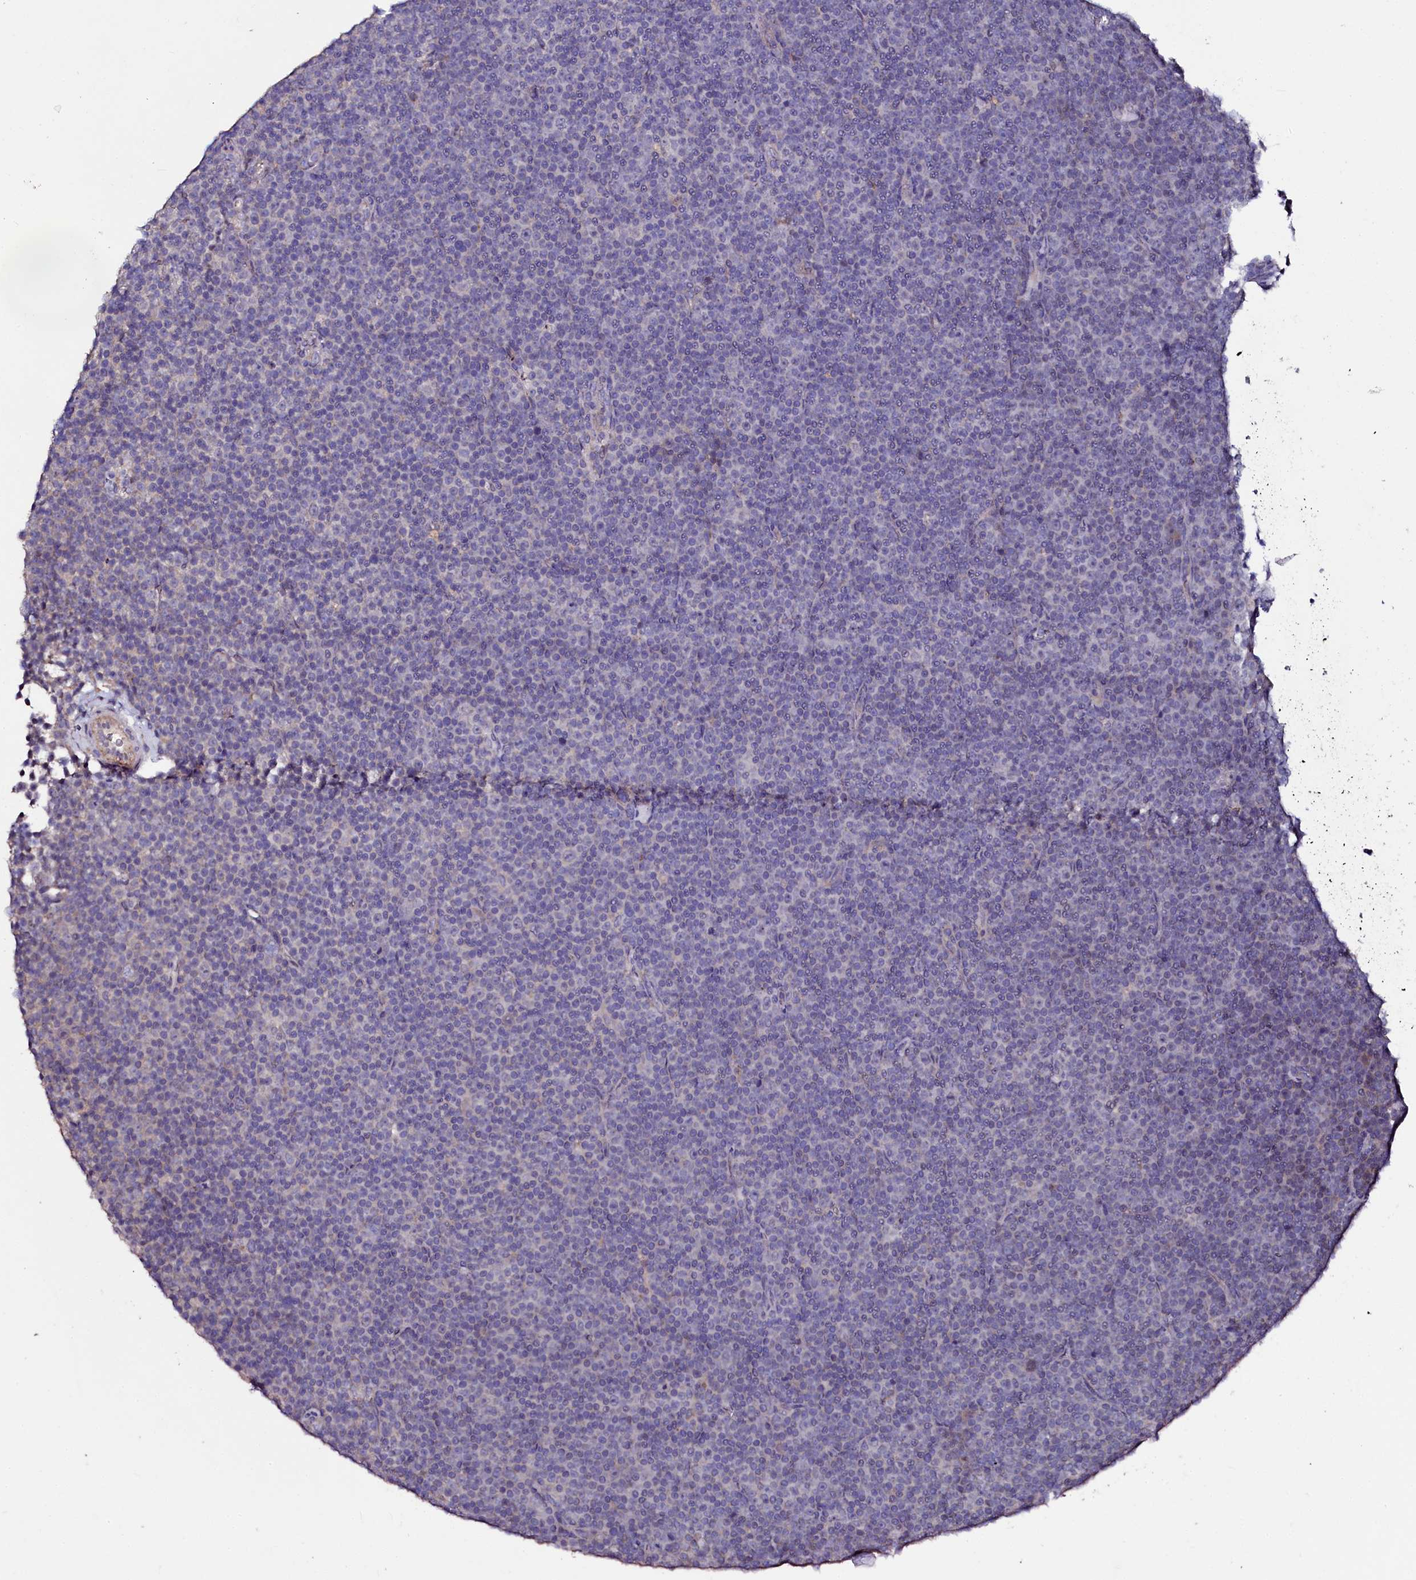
{"staining": {"intensity": "negative", "quantity": "none", "location": "none"}, "tissue": "lymphoma", "cell_type": "Tumor cells", "image_type": "cancer", "snomed": [{"axis": "morphology", "description": "Malignant lymphoma, non-Hodgkin's type, Low grade"}, {"axis": "topography", "description": "Lymph node"}], "caption": "Protein analysis of malignant lymphoma, non-Hodgkin's type (low-grade) exhibits no significant staining in tumor cells. (DAB immunohistochemistry (IHC), high magnification).", "gene": "USPL1", "patient": {"sex": "female", "age": 67}}